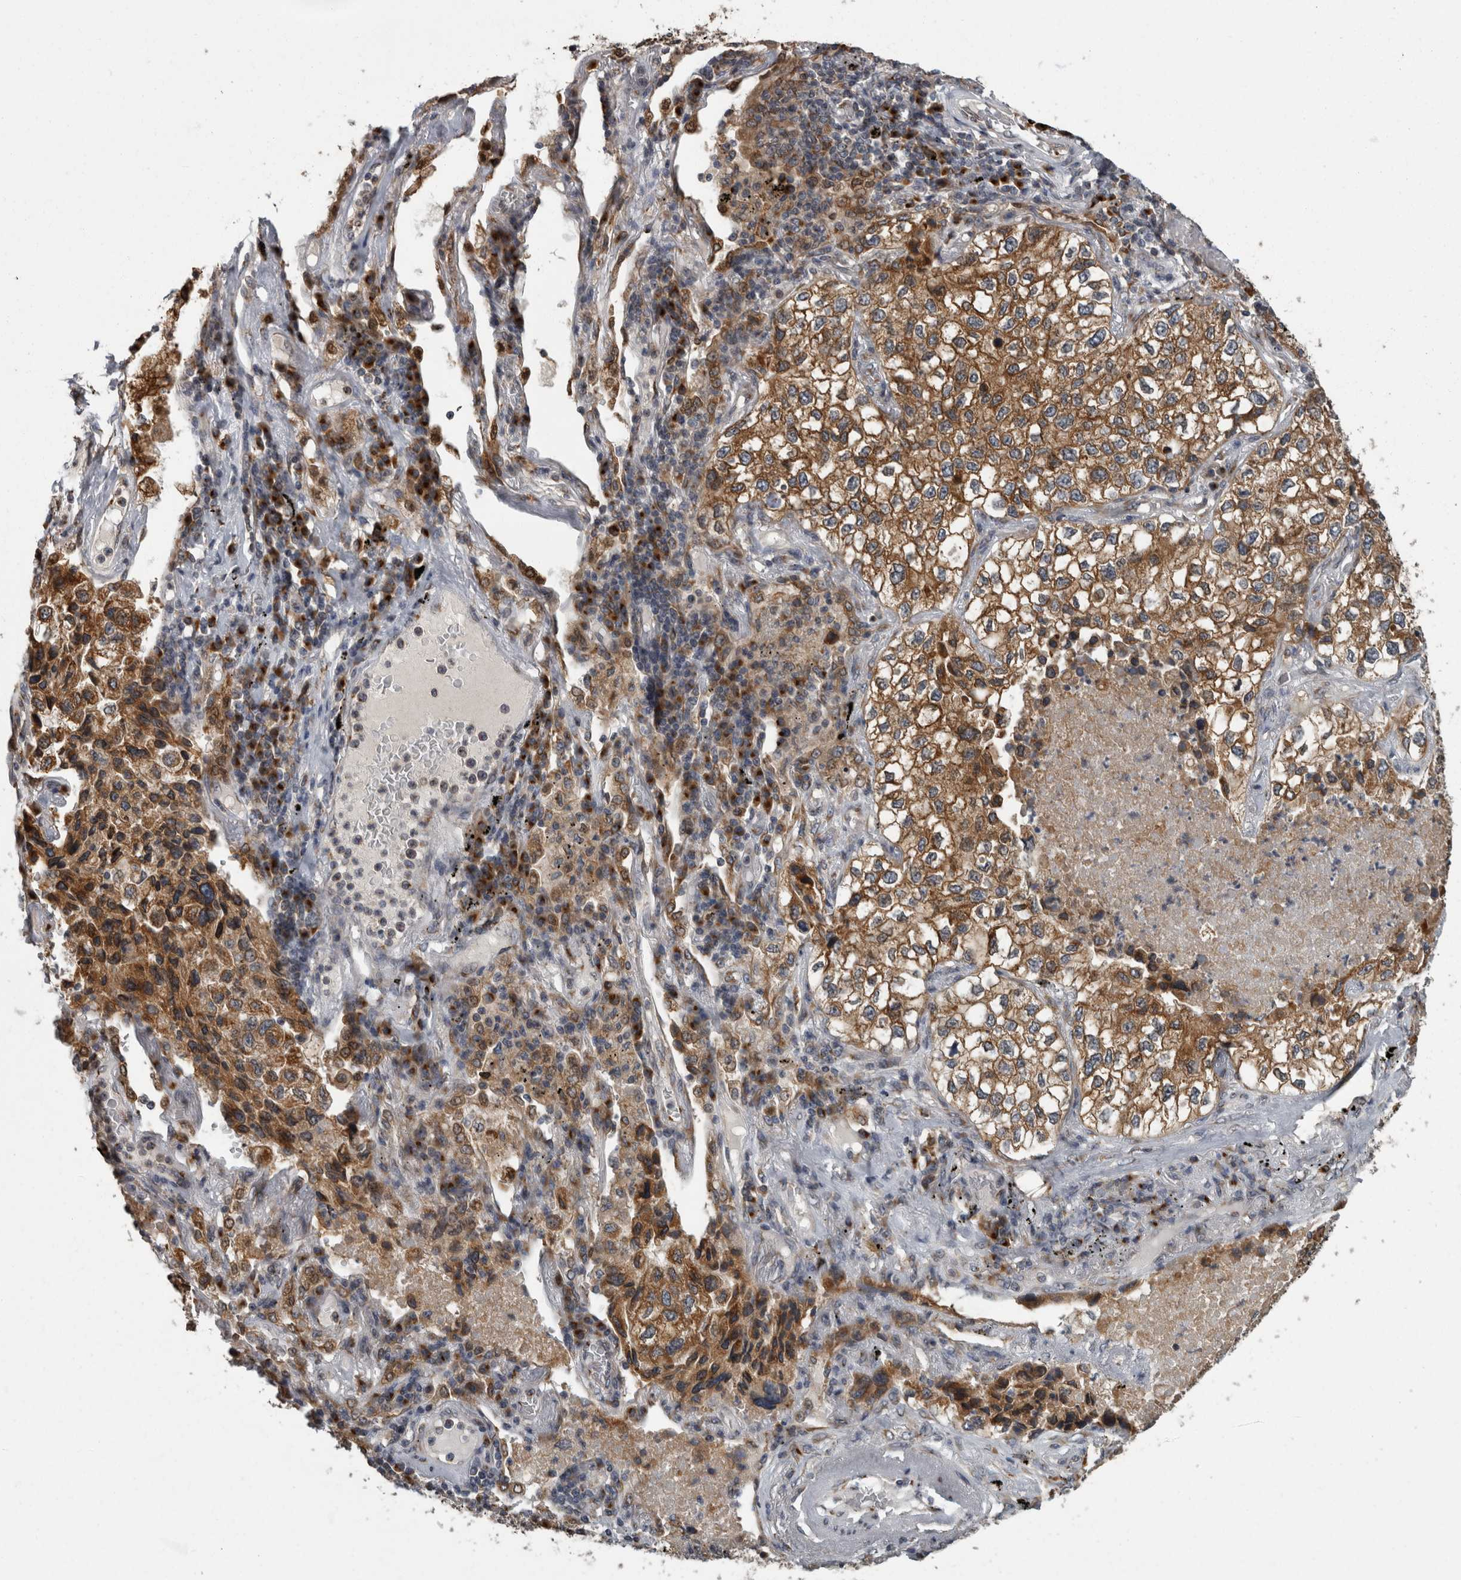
{"staining": {"intensity": "moderate", "quantity": ">75%", "location": "cytoplasmic/membranous"}, "tissue": "lung cancer", "cell_type": "Tumor cells", "image_type": "cancer", "snomed": [{"axis": "morphology", "description": "Adenocarcinoma, NOS"}, {"axis": "topography", "description": "Lung"}], "caption": "Protein expression analysis of human lung cancer reveals moderate cytoplasmic/membranous expression in about >75% of tumor cells.", "gene": "LMAN2L", "patient": {"sex": "male", "age": 63}}